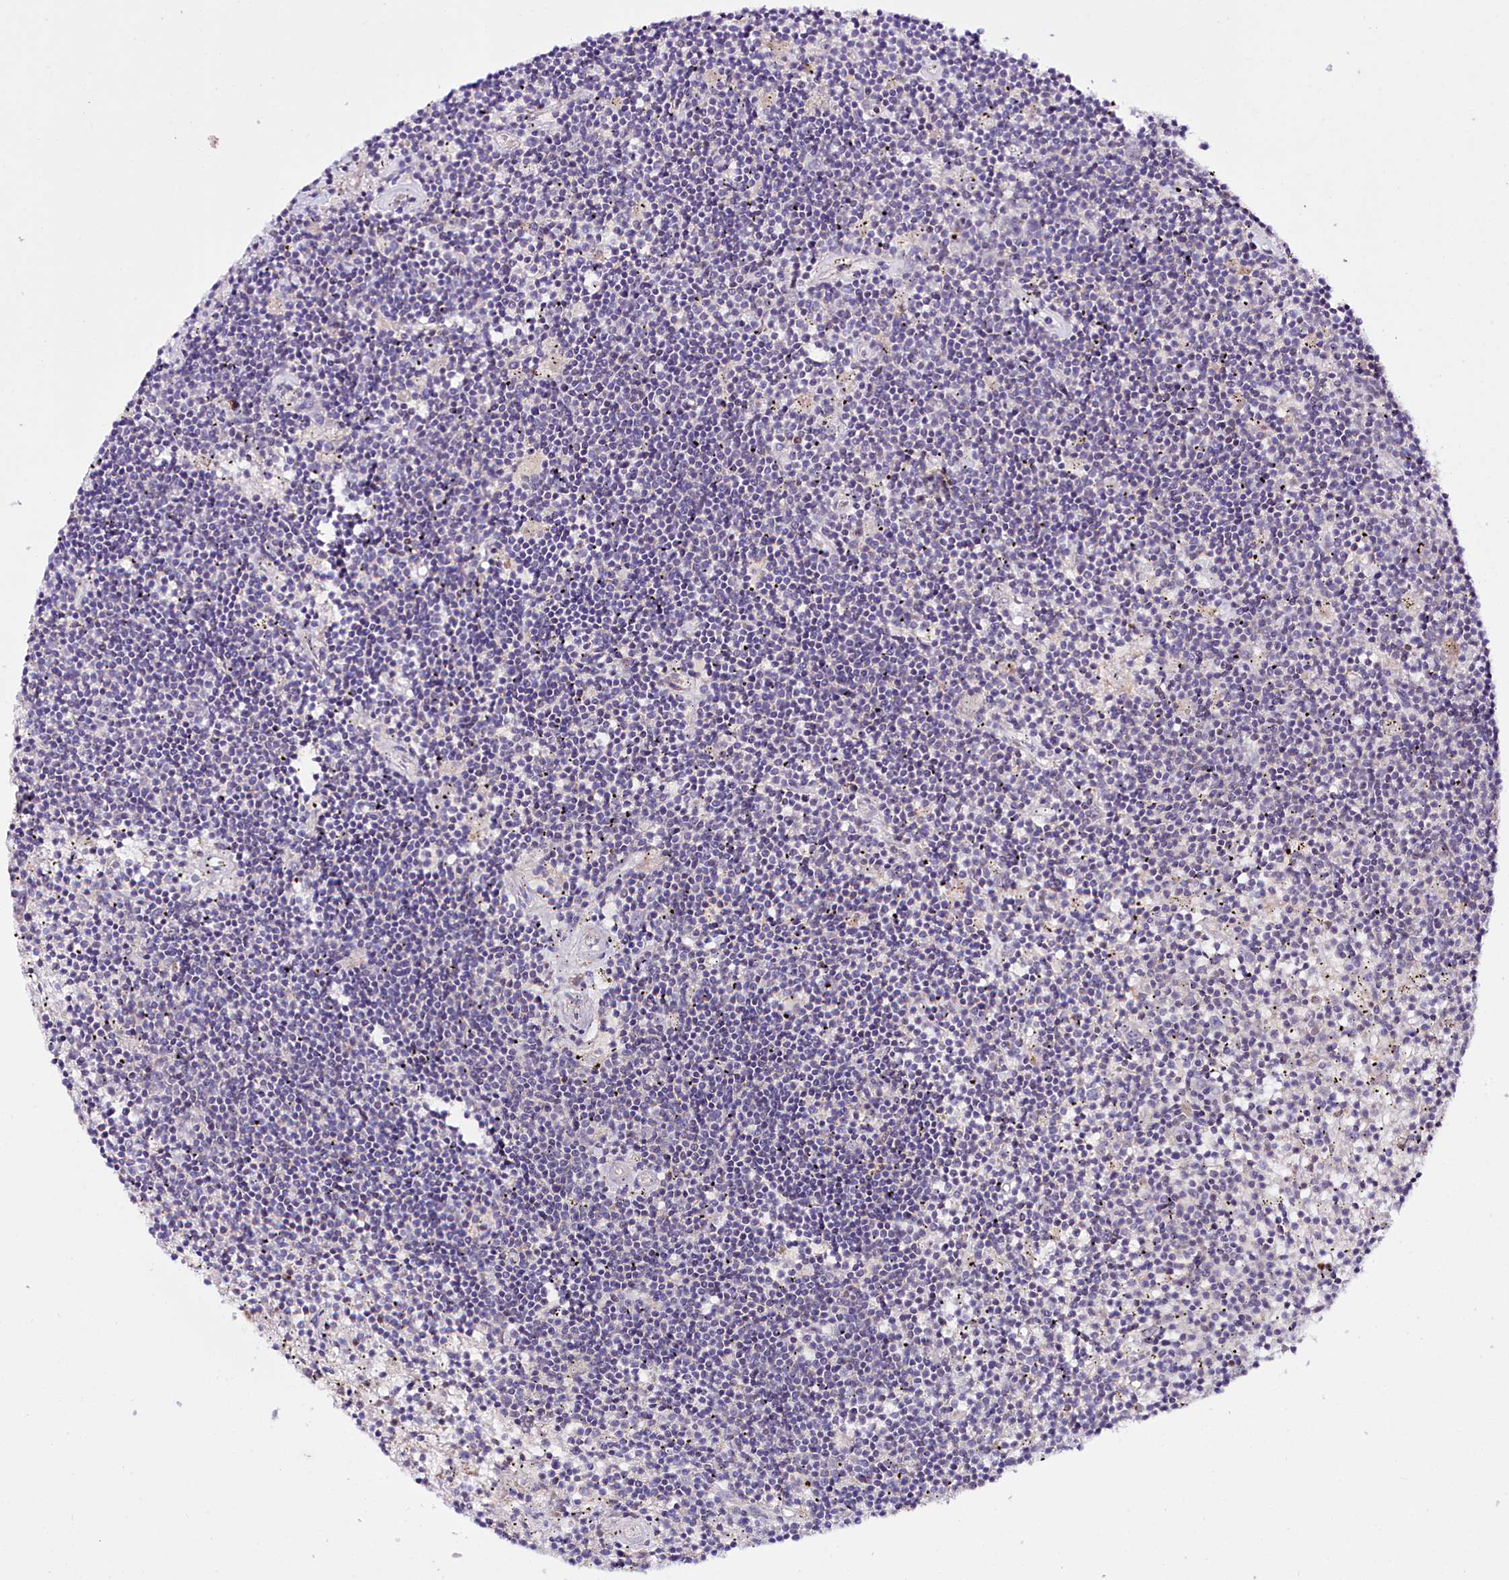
{"staining": {"intensity": "negative", "quantity": "none", "location": "none"}, "tissue": "lymphoma", "cell_type": "Tumor cells", "image_type": "cancer", "snomed": [{"axis": "morphology", "description": "Malignant lymphoma, non-Hodgkin's type, Low grade"}, {"axis": "topography", "description": "Spleen"}], "caption": "A photomicrograph of lymphoma stained for a protein shows no brown staining in tumor cells.", "gene": "ZNF45", "patient": {"sex": "male", "age": 76}}